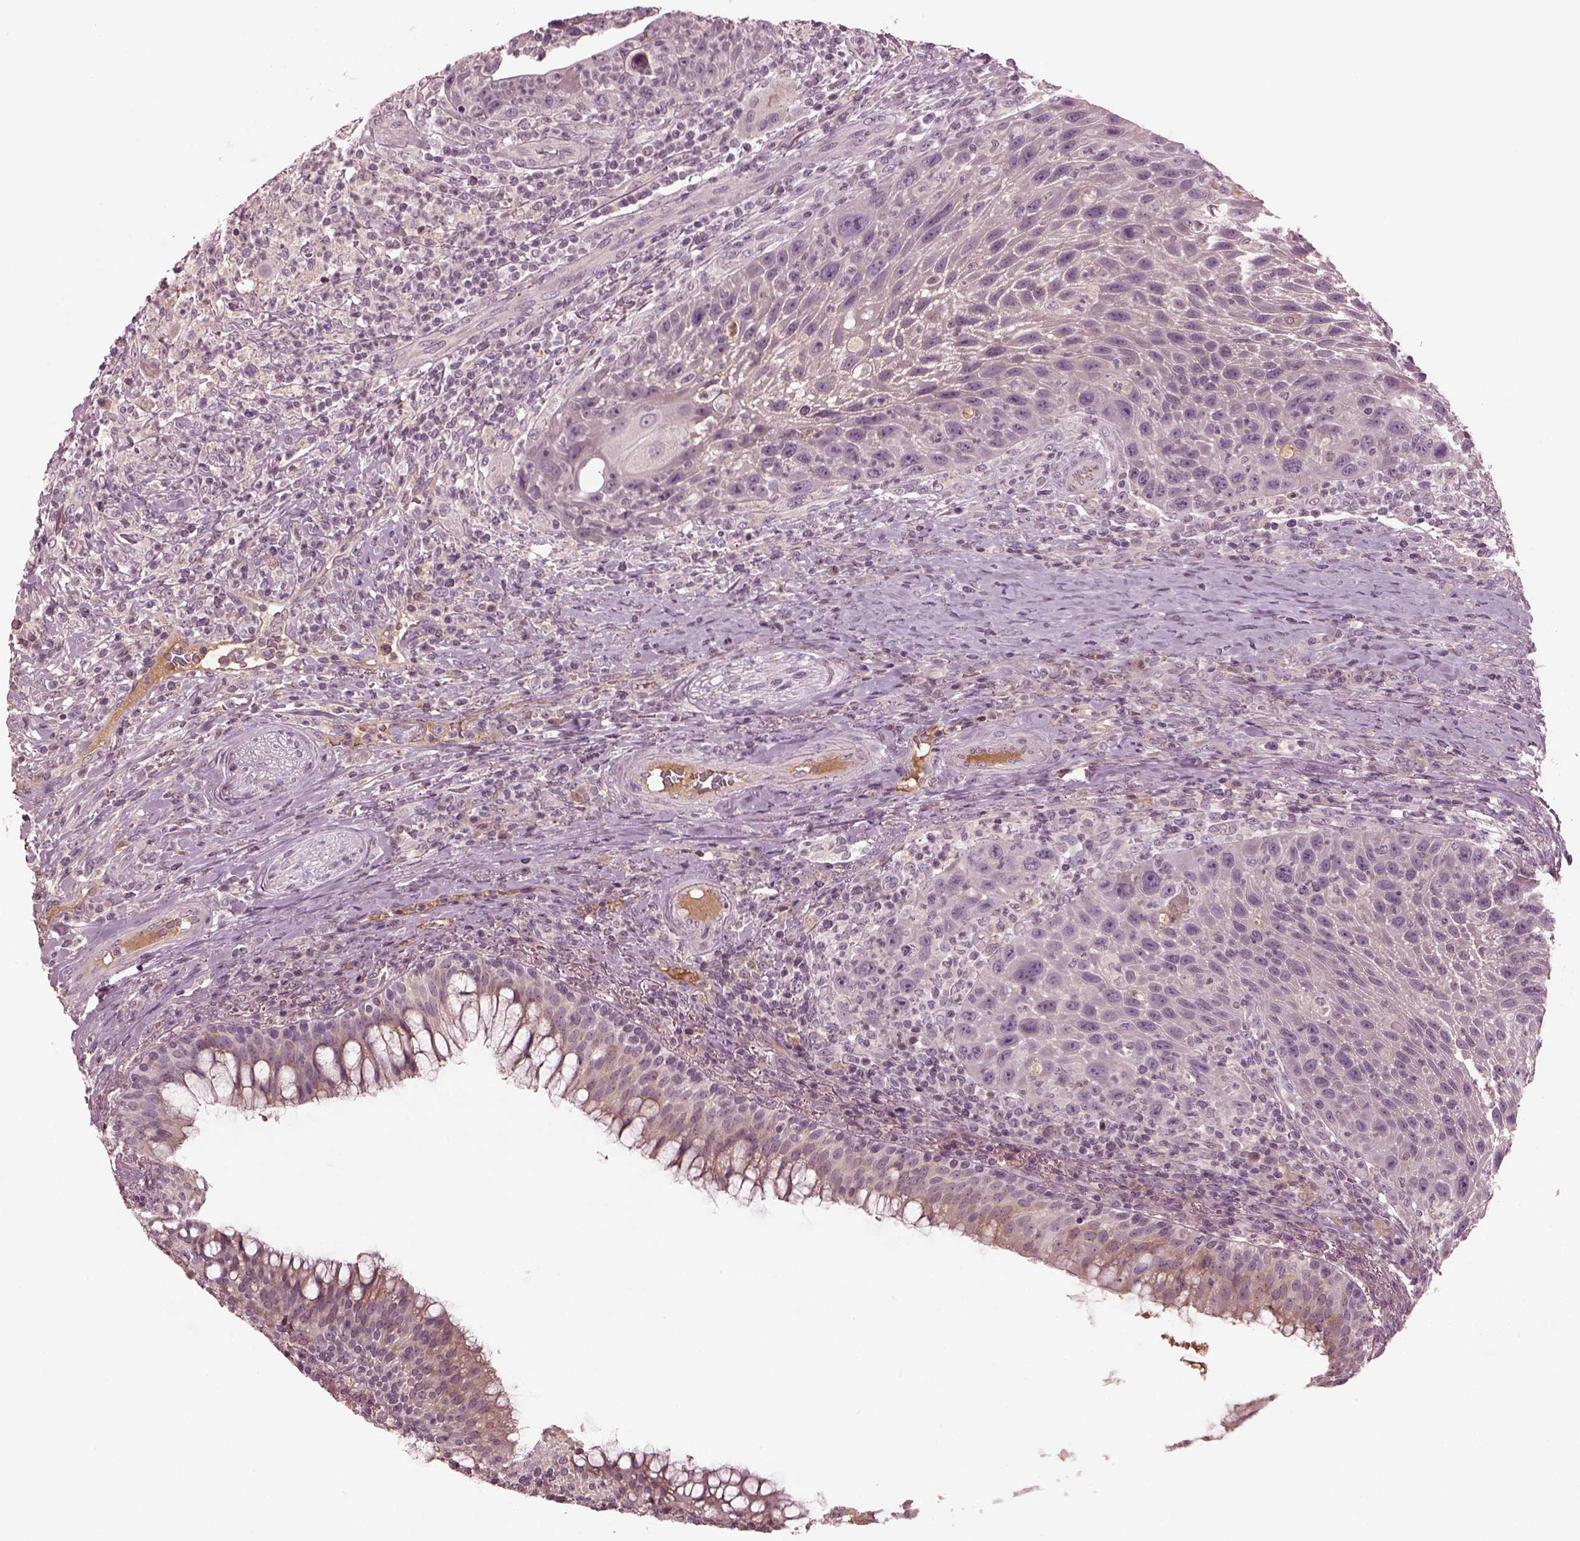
{"staining": {"intensity": "negative", "quantity": "none", "location": "none"}, "tissue": "head and neck cancer", "cell_type": "Tumor cells", "image_type": "cancer", "snomed": [{"axis": "morphology", "description": "Squamous cell carcinoma, NOS"}, {"axis": "topography", "description": "Head-Neck"}], "caption": "IHC micrograph of neoplastic tissue: human head and neck cancer (squamous cell carcinoma) stained with DAB displays no significant protein staining in tumor cells.", "gene": "PORCN", "patient": {"sex": "male", "age": 69}}